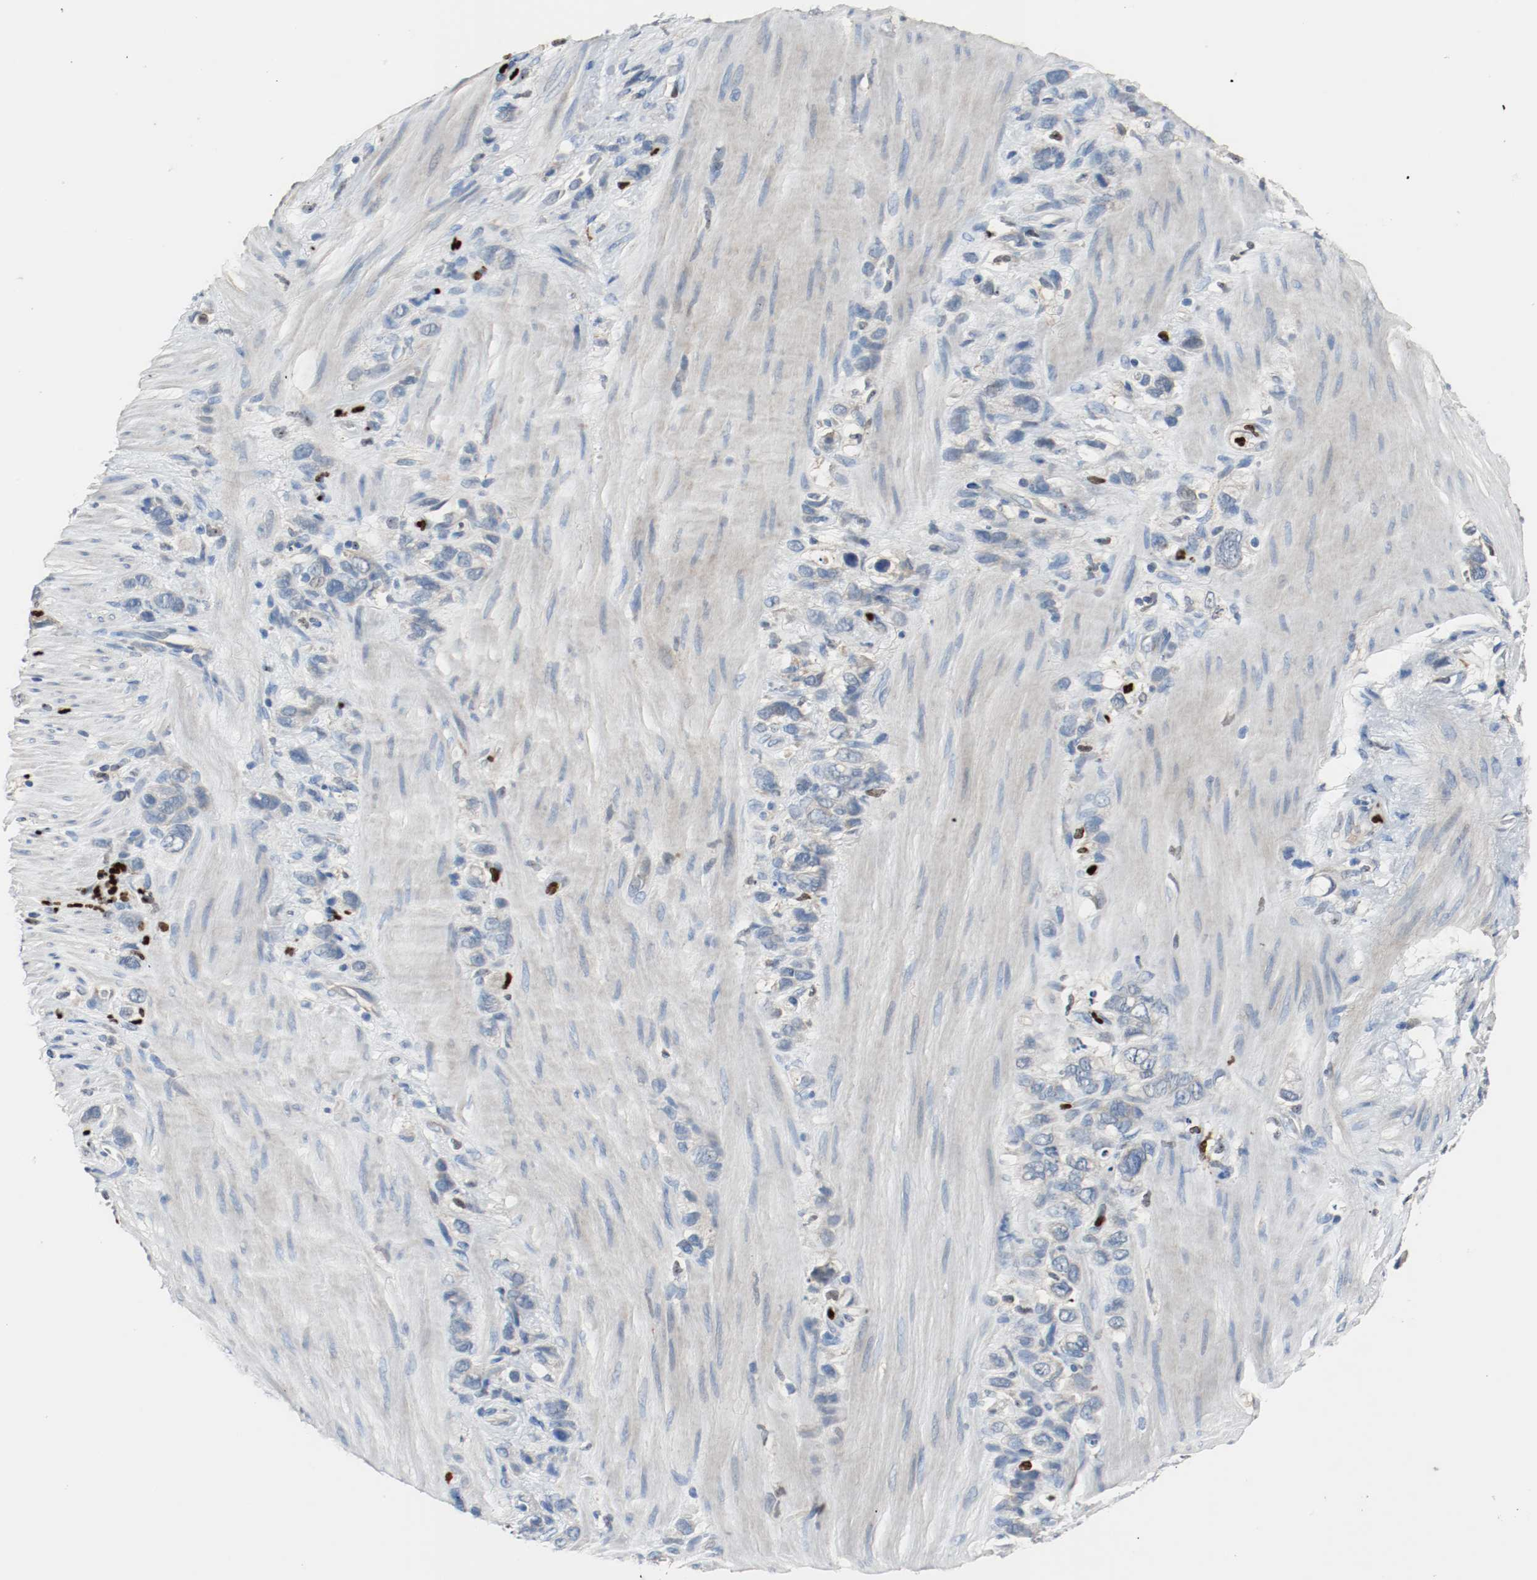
{"staining": {"intensity": "negative", "quantity": "none", "location": "none"}, "tissue": "stomach cancer", "cell_type": "Tumor cells", "image_type": "cancer", "snomed": [{"axis": "morphology", "description": "Normal tissue, NOS"}, {"axis": "morphology", "description": "Adenocarcinoma, NOS"}, {"axis": "morphology", "description": "Adenocarcinoma, High grade"}, {"axis": "topography", "description": "Stomach, upper"}, {"axis": "topography", "description": "Stomach"}], "caption": "DAB (3,3'-diaminobenzidine) immunohistochemical staining of stomach cancer (high-grade adenocarcinoma) demonstrates no significant expression in tumor cells.", "gene": "BLK", "patient": {"sex": "female", "age": 65}}